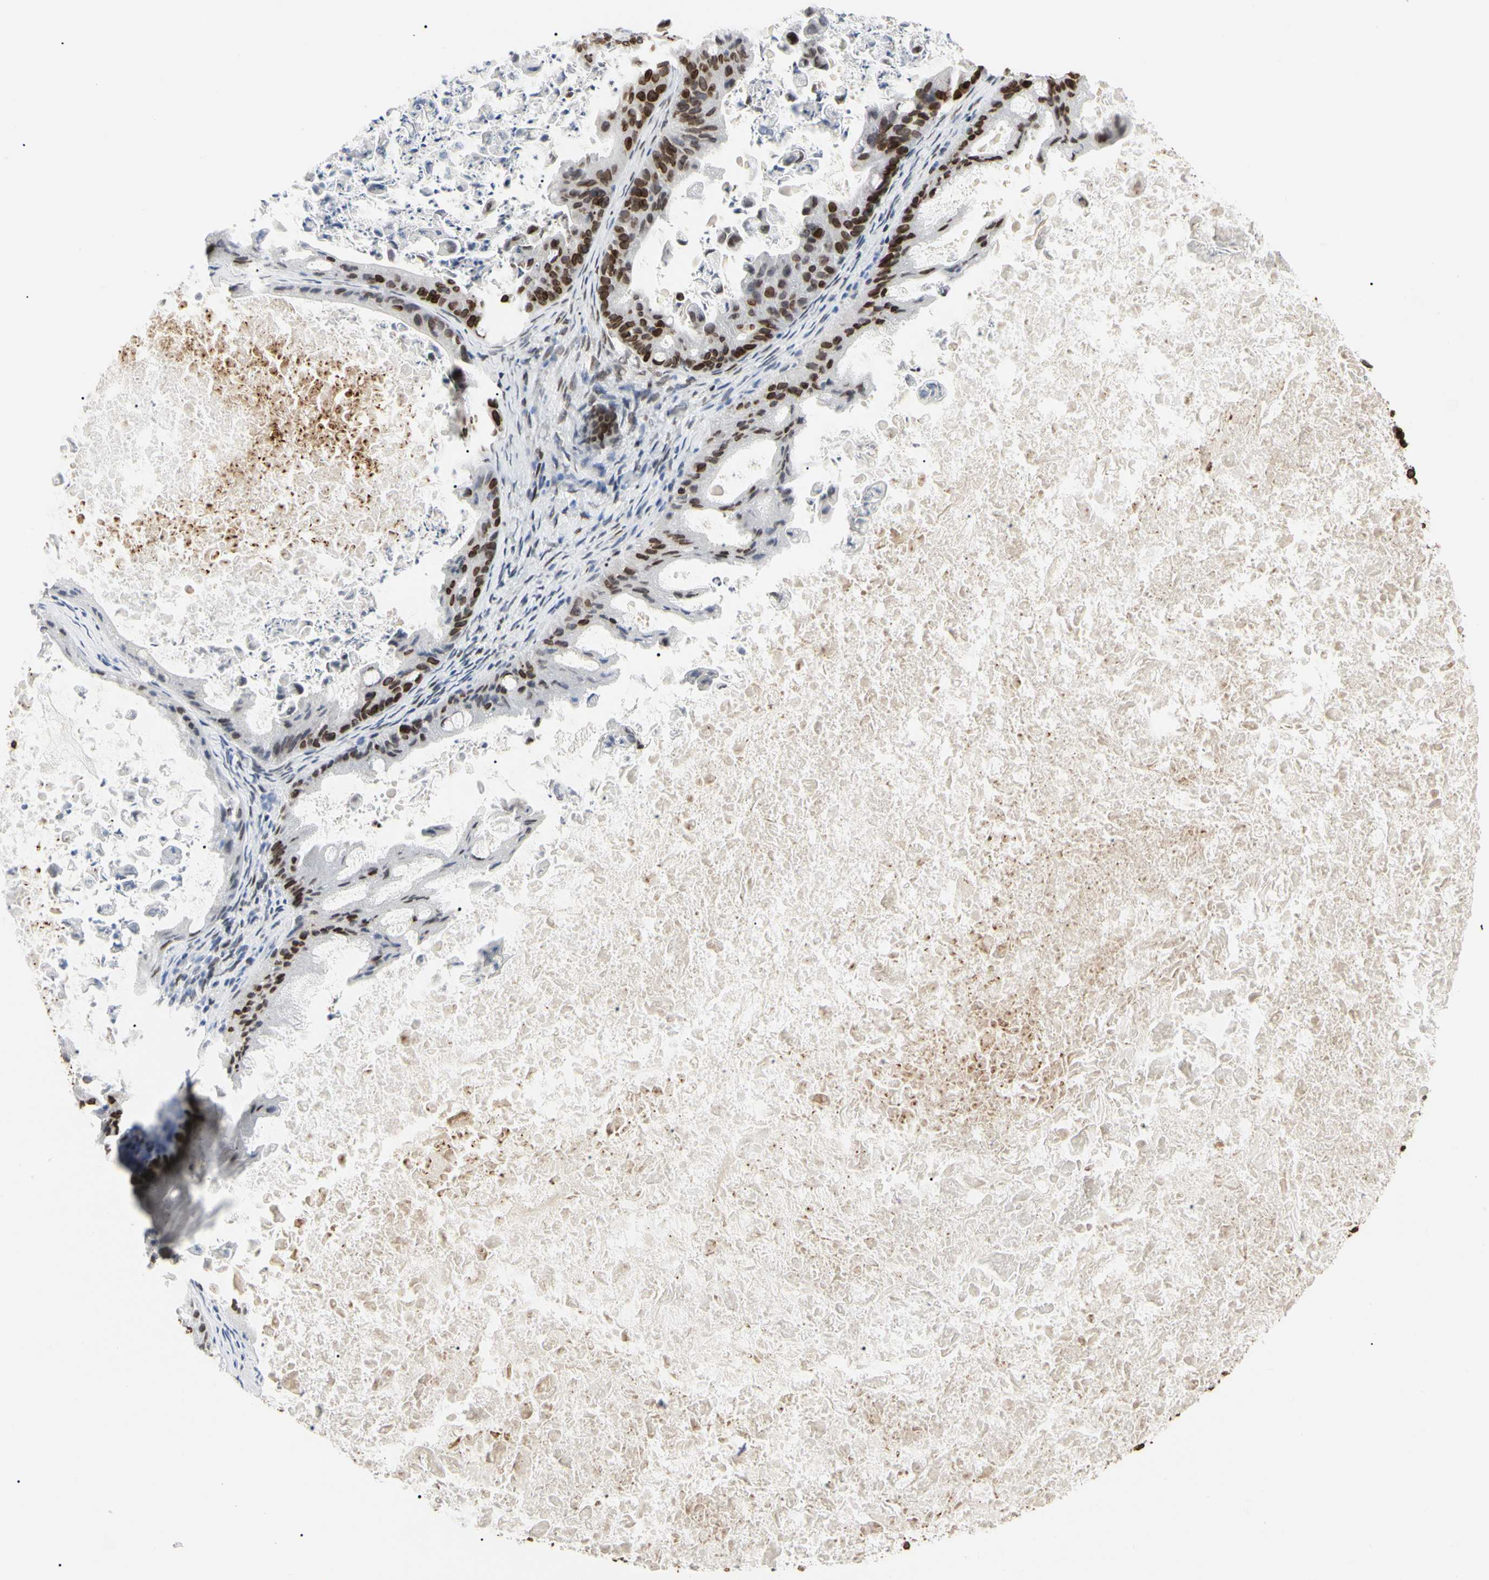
{"staining": {"intensity": "moderate", "quantity": ">75%", "location": "cytoplasmic/membranous,nuclear"}, "tissue": "ovarian cancer", "cell_type": "Tumor cells", "image_type": "cancer", "snomed": [{"axis": "morphology", "description": "Cystadenocarcinoma, mucinous, NOS"}, {"axis": "topography", "description": "Ovary"}], "caption": "DAB (3,3'-diaminobenzidine) immunohistochemical staining of human ovarian cancer (mucinous cystadenocarcinoma) shows moderate cytoplasmic/membranous and nuclear protein expression in approximately >75% of tumor cells.", "gene": "TMPO", "patient": {"sex": "female", "age": 37}}